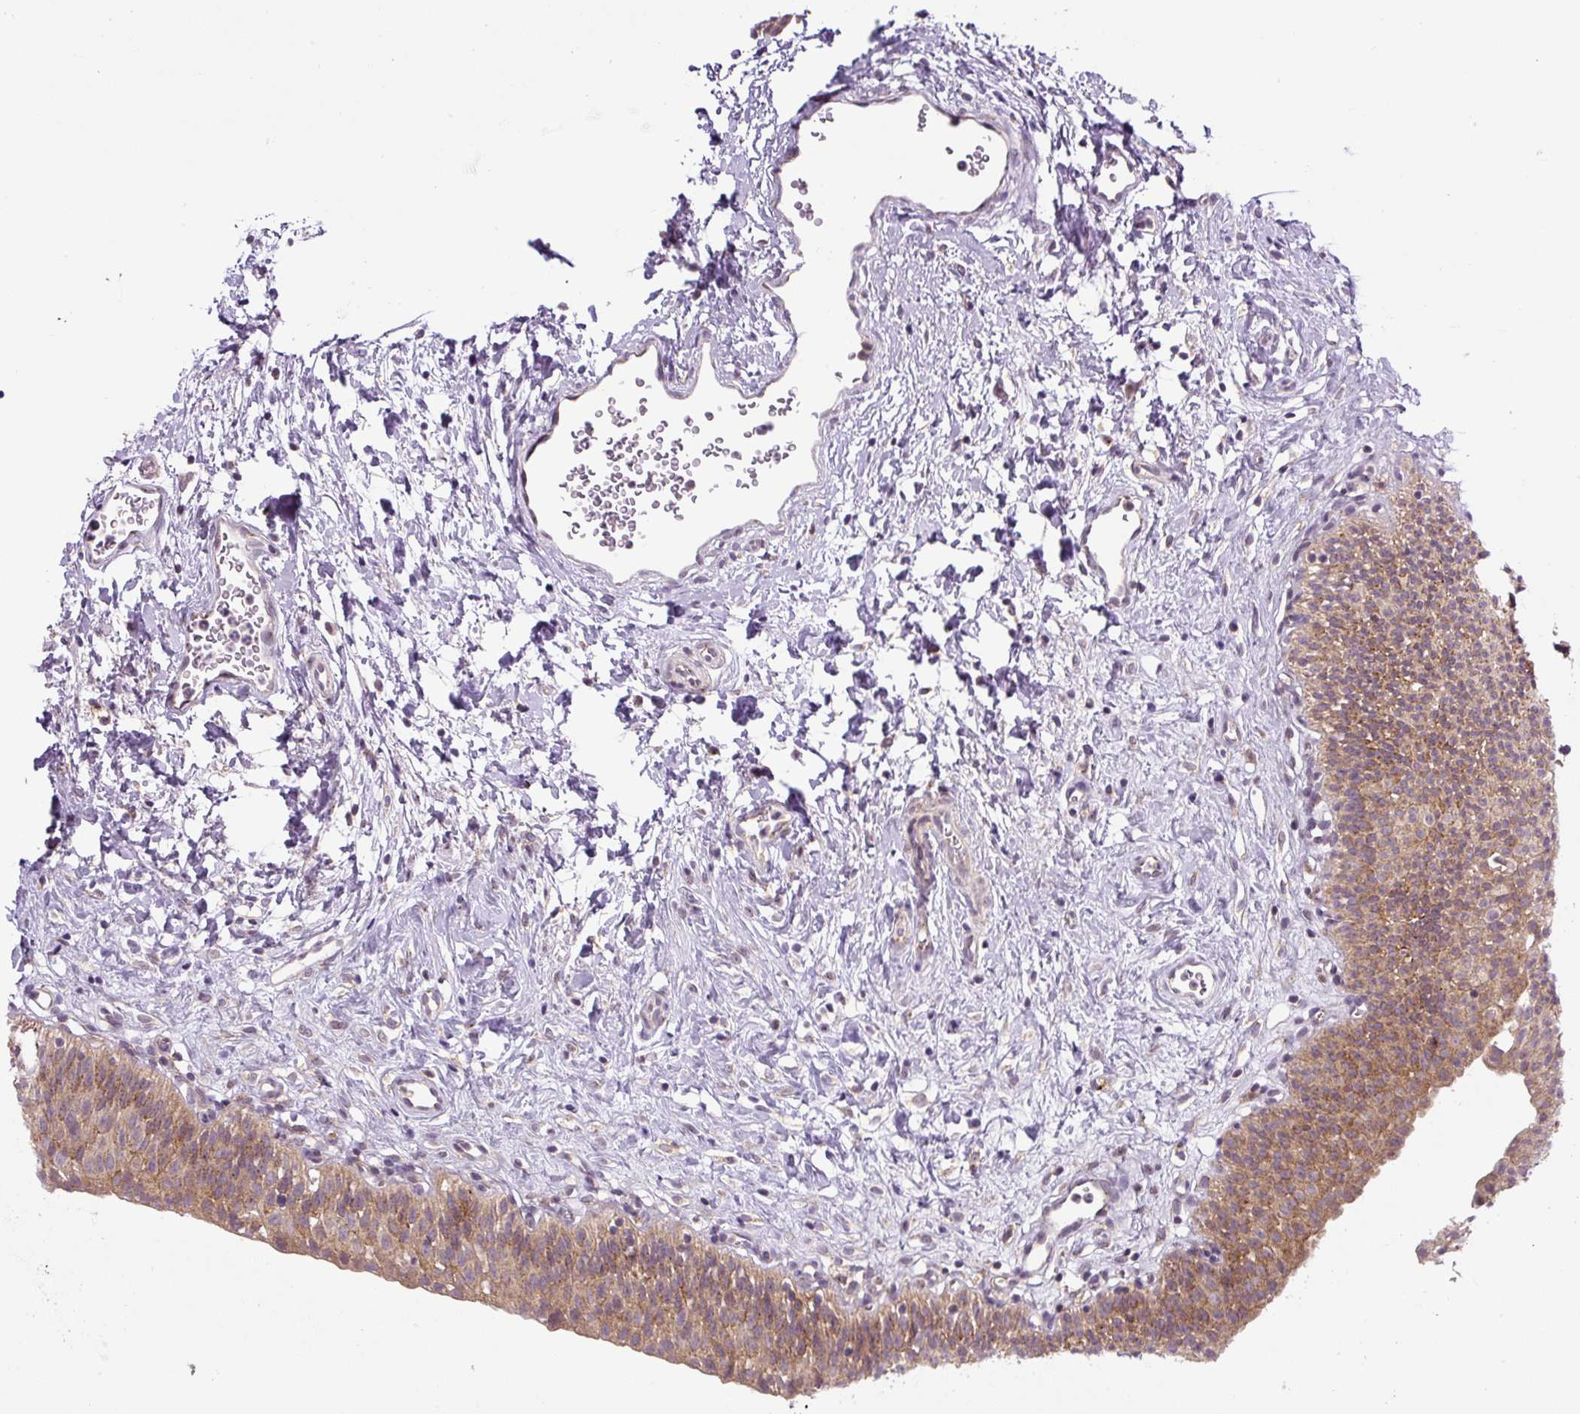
{"staining": {"intensity": "moderate", "quantity": ">75%", "location": "cytoplasmic/membranous"}, "tissue": "urinary bladder", "cell_type": "Urothelial cells", "image_type": "normal", "snomed": [{"axis": "morphology", "description": "Normal tissue, NOS"}, {"axis": "topography", "description": "Urinary bladder"}], "caption": "Urinary bladder stained with IHC reveals moderate cytoplasmic/membranous expression in approximately >75% of urothelial cells. (DAB IHC, brown staining for protein, blue staining for nuclei).", "gene": "PCM1", "patient": {"sex": "male", "age": 51}}